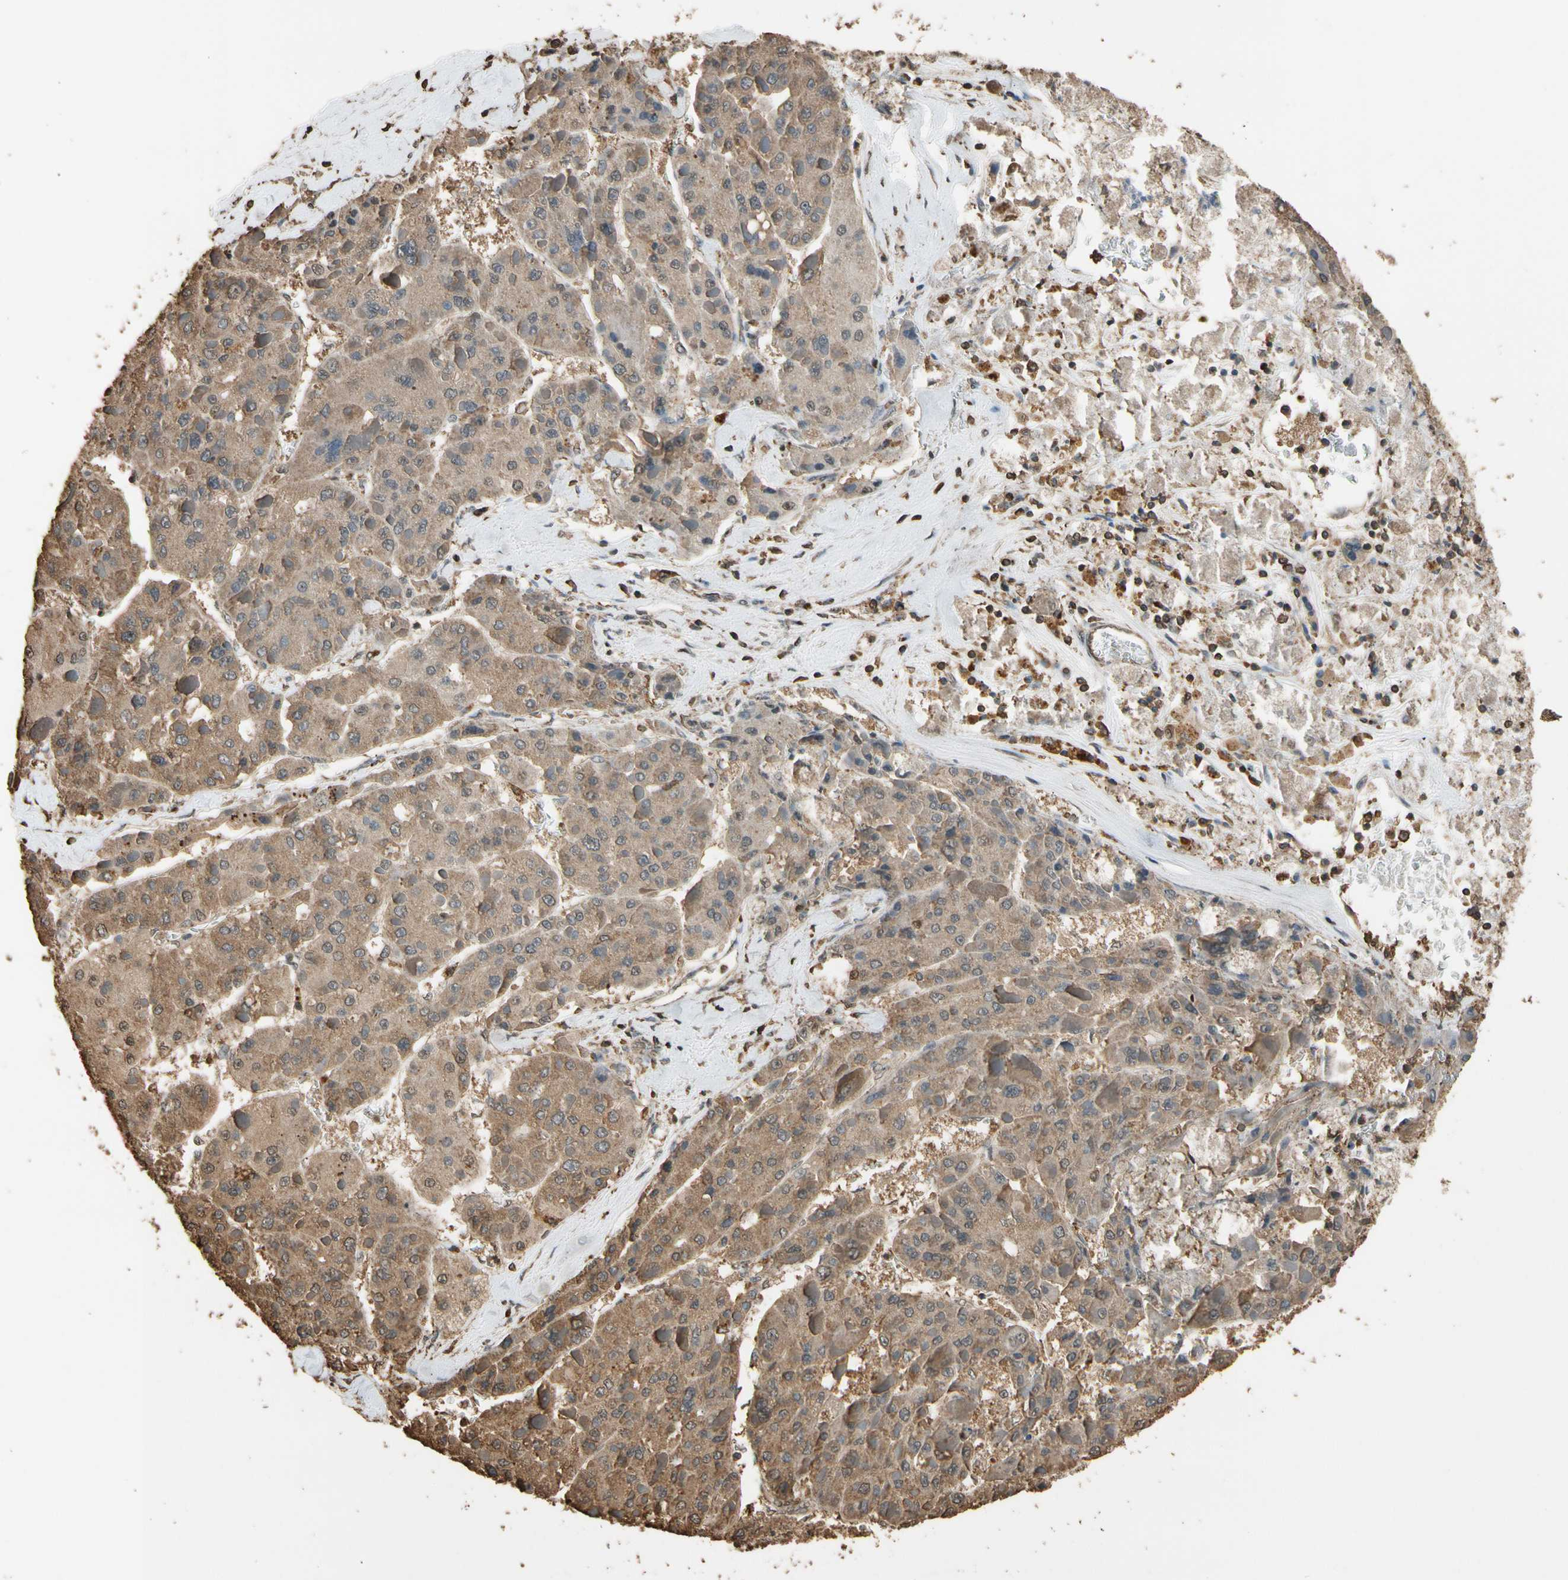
{"staining": {"intensity": "moderate", "quantity": ">75%", "location": "cytoplasmic/membranous"}, "tissue": "liver cancer", "cell_type": "Tumor cells", "image_type": "cancer", "snomed": [{"axis": "morphology", "description": "Carcinoma, Hepatocellular, NOS"}, {"axis": "topography", "description": "Liver"}], "caption": "Hepatocellular carcinoma (liver) was stained to show a protein in brown. There is medium levels of moderate cytoplasmic/membranous staining in approximately >75% of tumor cells.", "gene": "TNFSF13B", "patient": {"sex": "female", "age": 73}}